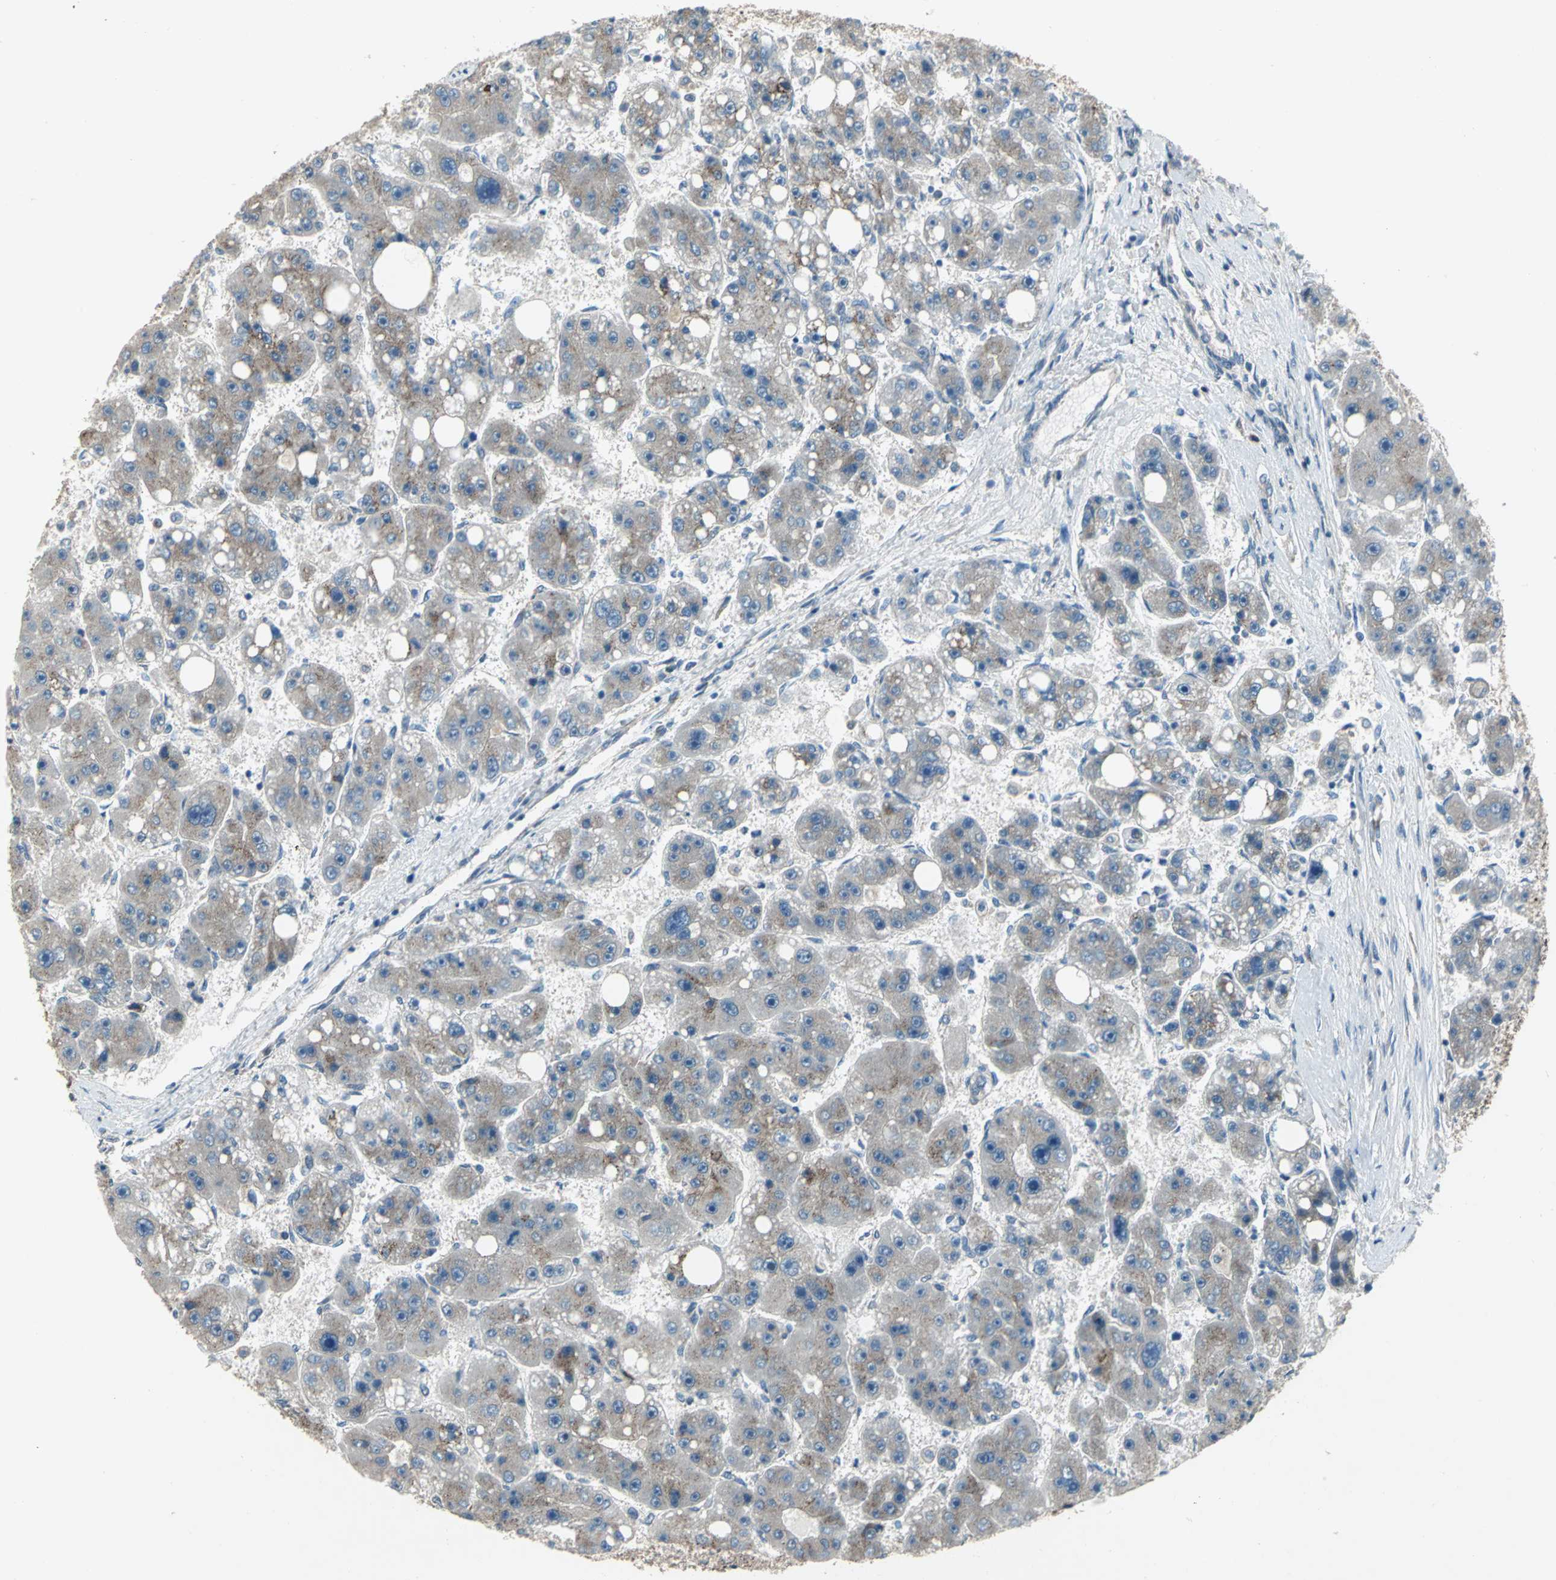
{"staining": {"intensity": "moderate", "quantity": ">75%", "location": "cytoplasmic/membranous"}, "tissue": "liver cancer", "cell_type": "Tumor cells", "image_type": "cancer", "snomed": [{"axis": "morphology", "description": "Carcinoma, Hepatocellular, NOS"}, {"axis": "topography", "description": "Liver"}], "caption": "Hepatocellular carcinoma (liver) stained with a brown dye exhibits moderate cytoplasmic/membranous positive expression in approximately >75% of tumor cells.", "gene": "NFKBIE", "patient": {"sex": "female", "age": 61}}